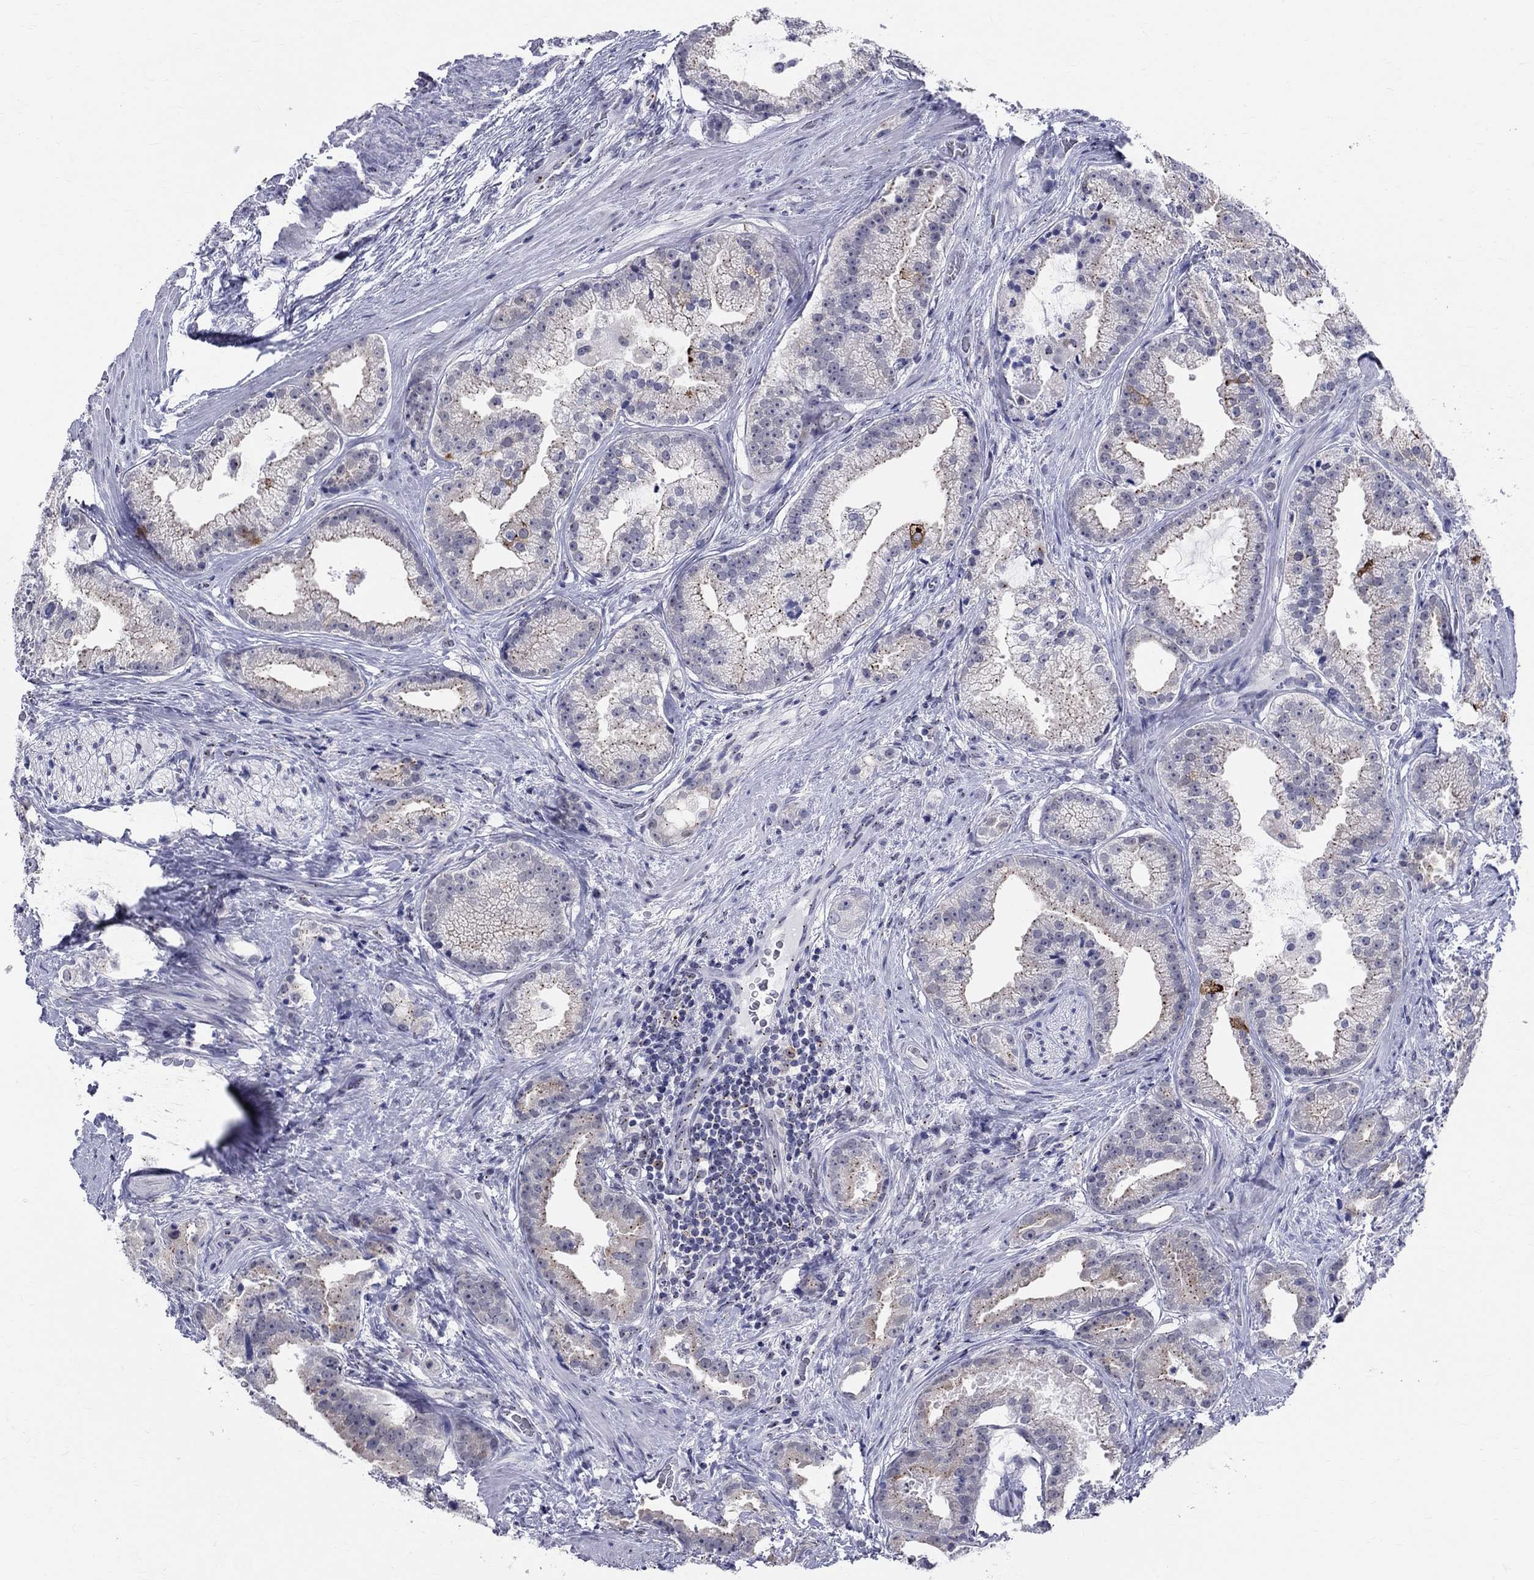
{"staining": {"intensity": "negative", "quantity": "none", "location": "none"}, "tissue": "prostate cancer", "cell_type": "Tumor cells", "image_type": "cancer", "snomed": [{"axis": "morphology", "description": "Adenocarcinoma, NOS"}, {"axis": "morphology", "description": "Adenocarcinoma, High grade"}, {"axis": "topography", "description": "Prostate"}], "caption": "DAB (3,3'-diaminobenzidine) immunohistochemical staining of human prostate cancer (adenocarcinoma (high-grade)) reveals no significant staining in tumor cells. Nuclei are stained in blue.", "gene": "CEP43", "patient": {"sex": "male", "age": 64}}